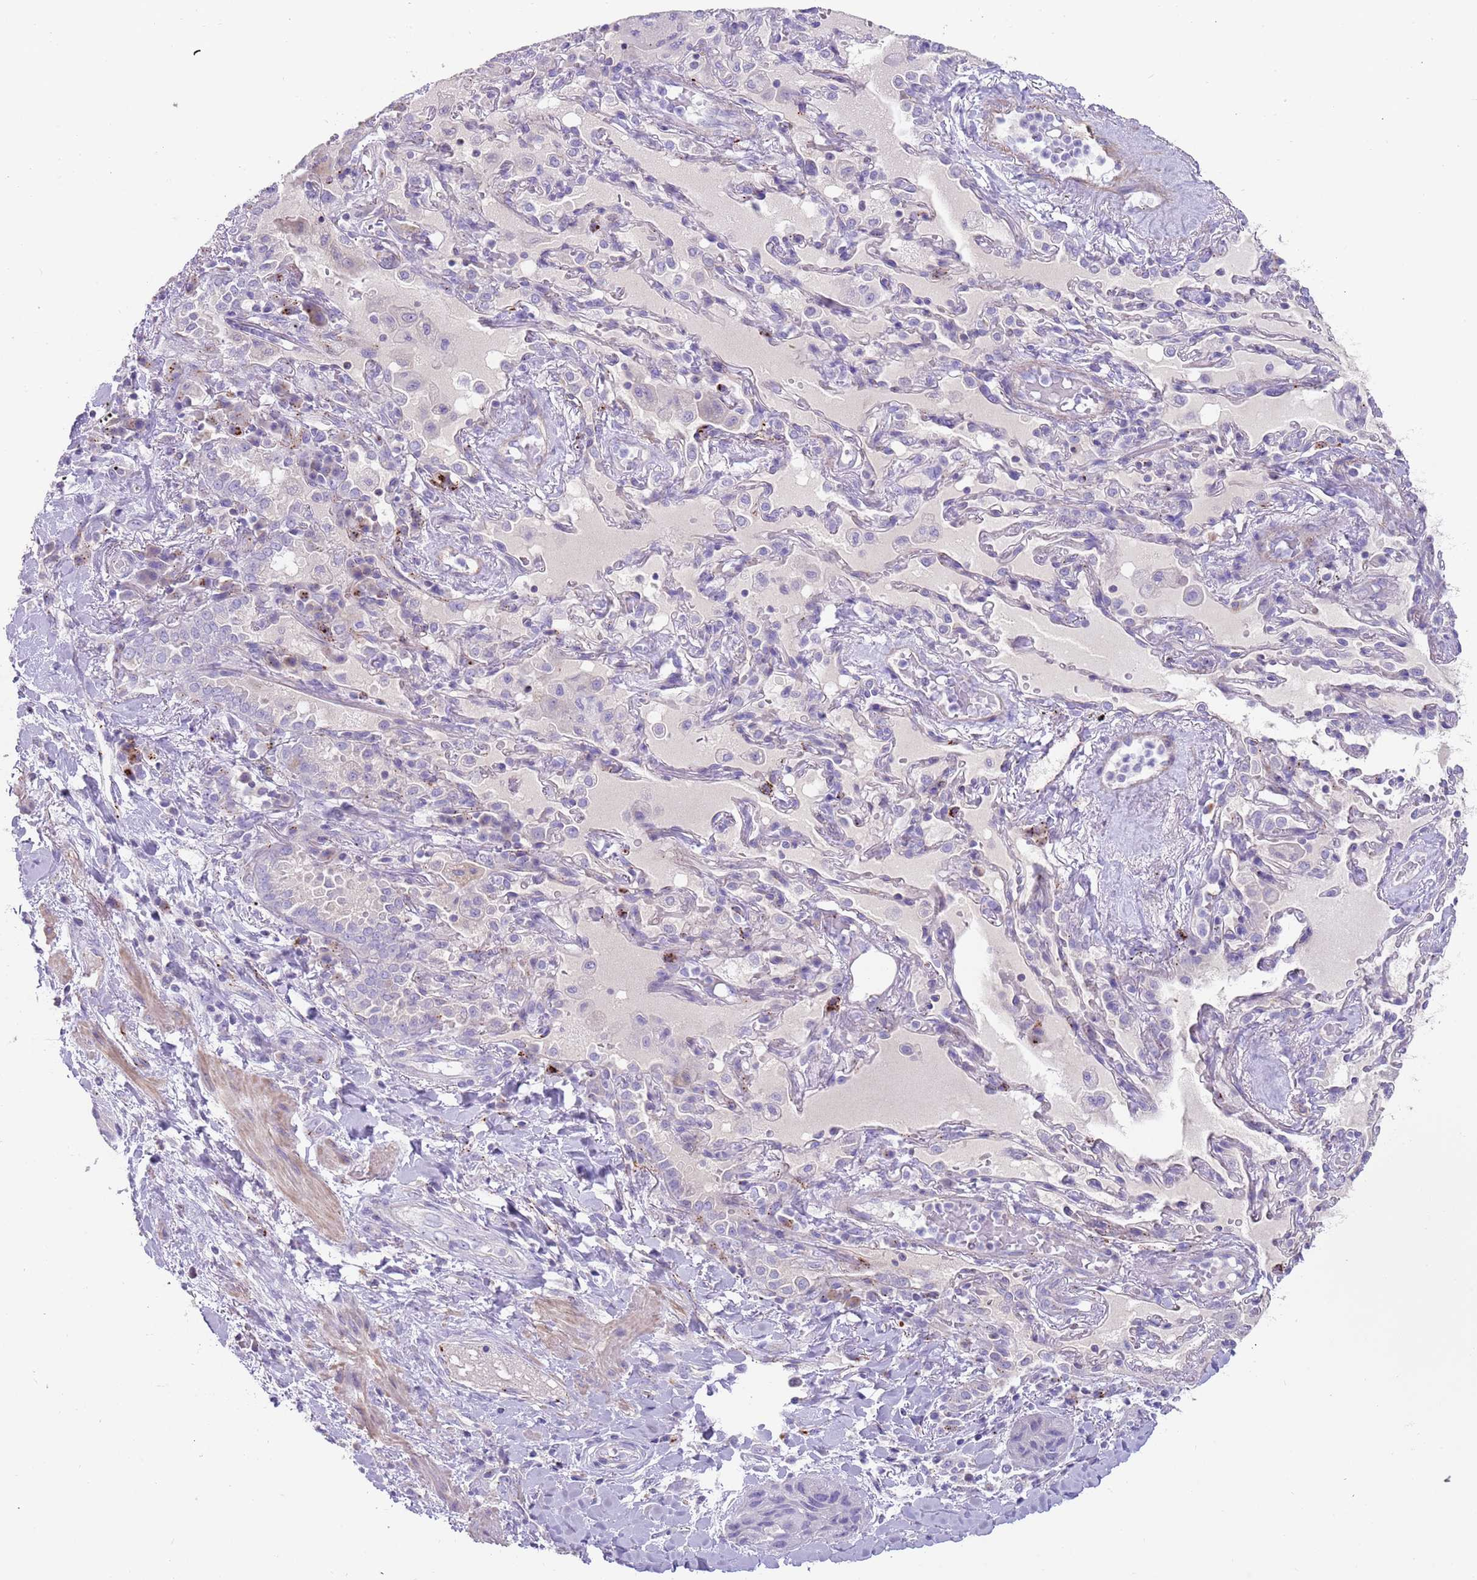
{"staining": {"intensity": "negative", "quantity": "none", "location": "none"}, "tissue": "lung cancer", "cell_type": "Tumor cells", "image_type": "cancer", "snomed": [{"axis": "morphology", "description": "Squamous cell carcinoma, NOS"}, {"axis": "topography", "description": "Lung"}], "caption": "High power microscopy image of an immunohistochemistry (IHC) histopathology image of lung cancer, revealing no significant positivity in tumor cells.", "gene": "LRRN3", "patient": {"sex": "female", "age": 70}}